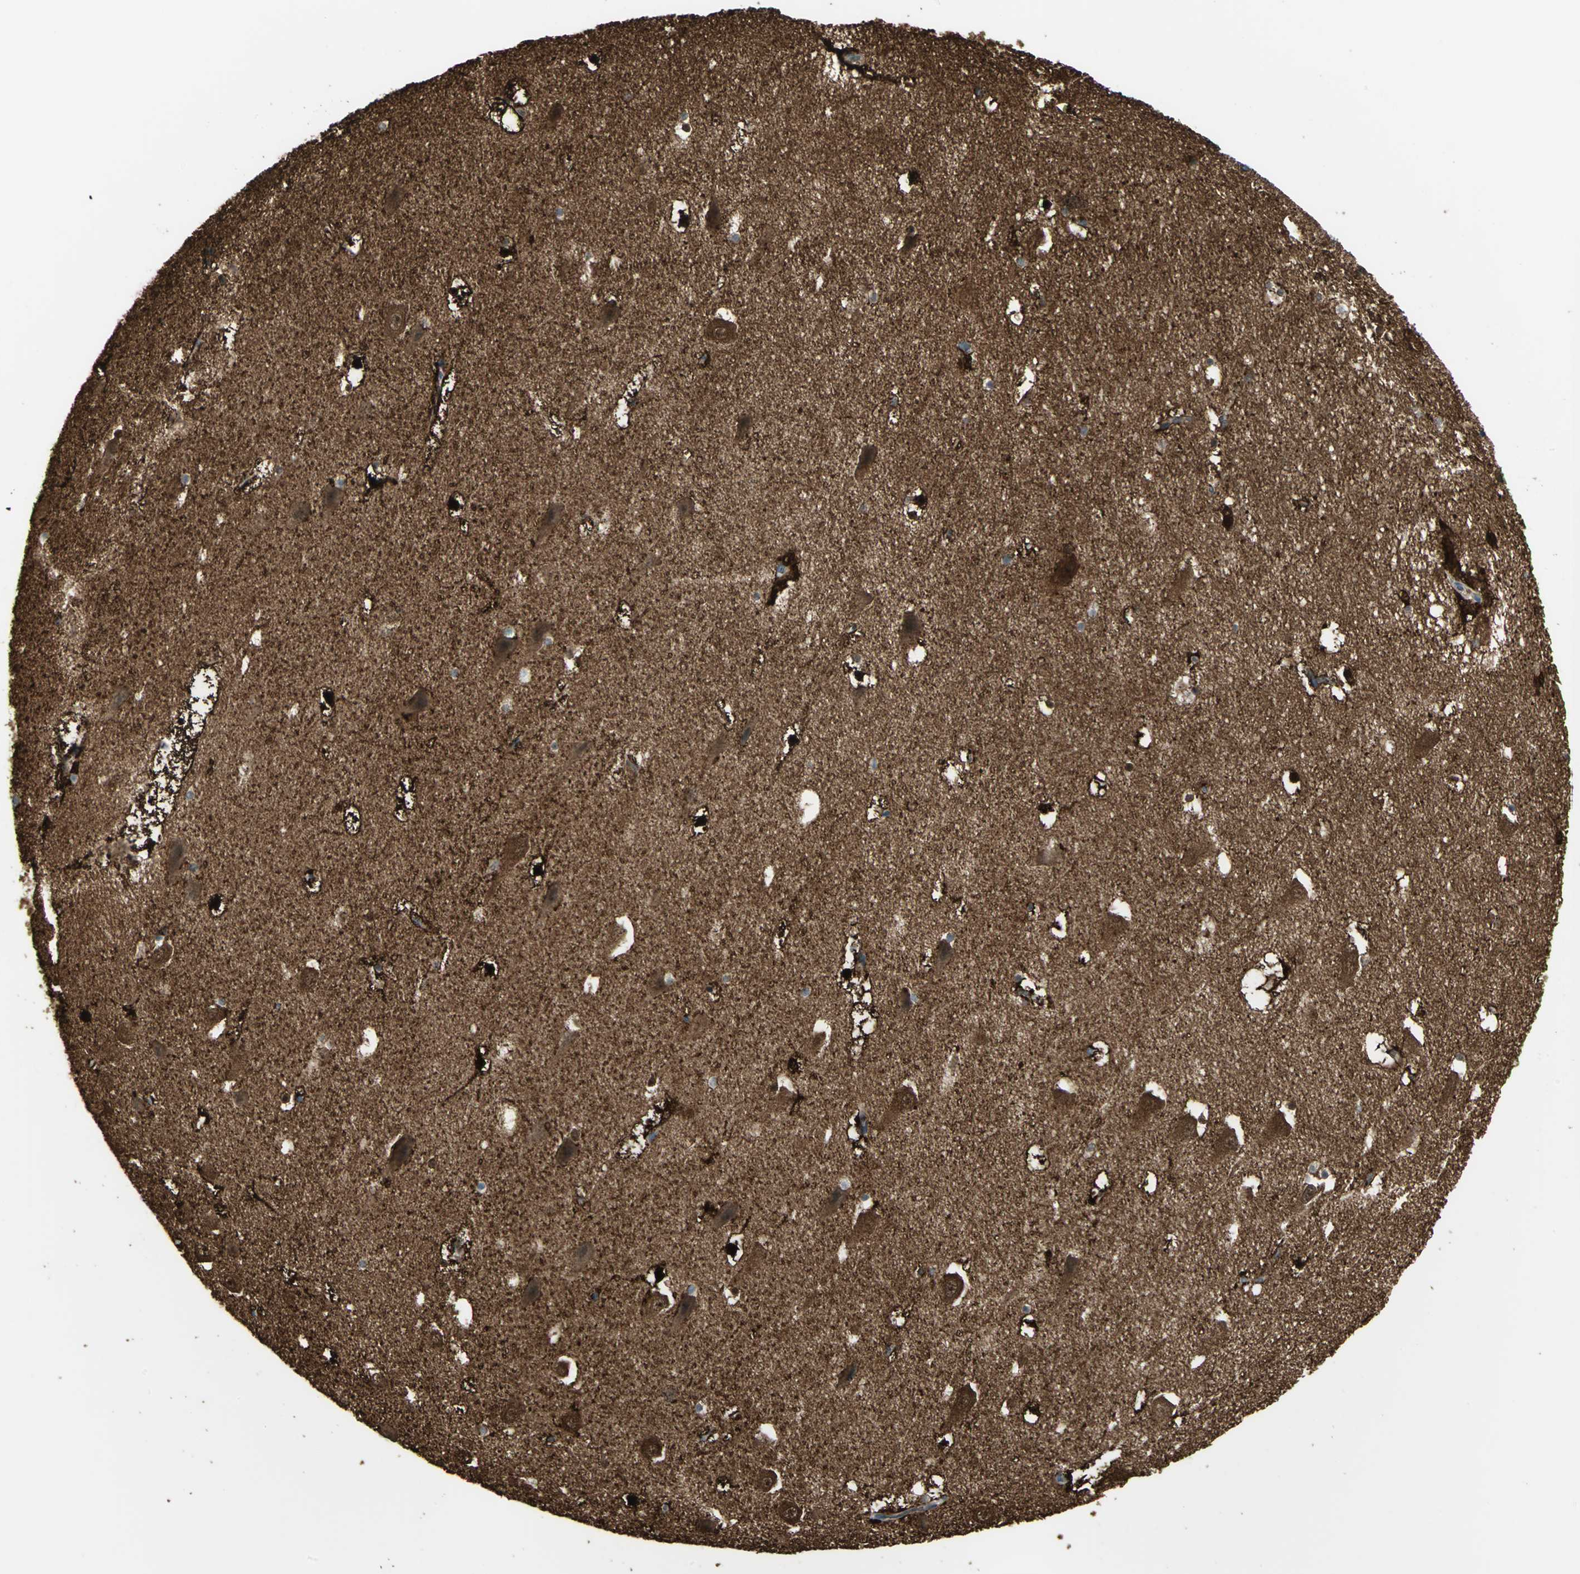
{"staining": {"intensity": "strong", "quantity": "25%-75%", "location": "cytoplasmic/membranous,nuclear"}, "tissue": "hippocampus", "cell_type": "Glial cells", "image_type": "normal", "snomed": [{"axis": "morphology", "description": "Normal tissue, NOS"}, {"axis": "topography", "description": "Hippocampus"}], "caption": "Immunohistochemistry (IHC) image of unremarkable hippocampus stained for a protein (brown), which demonstrates high levels of strong cytoplasmic/membranous,nuclear staining in approximately 25%-75% of glial cells.", "gene": "DDAH1", "patient": {"sex": "male", "age": 45}}